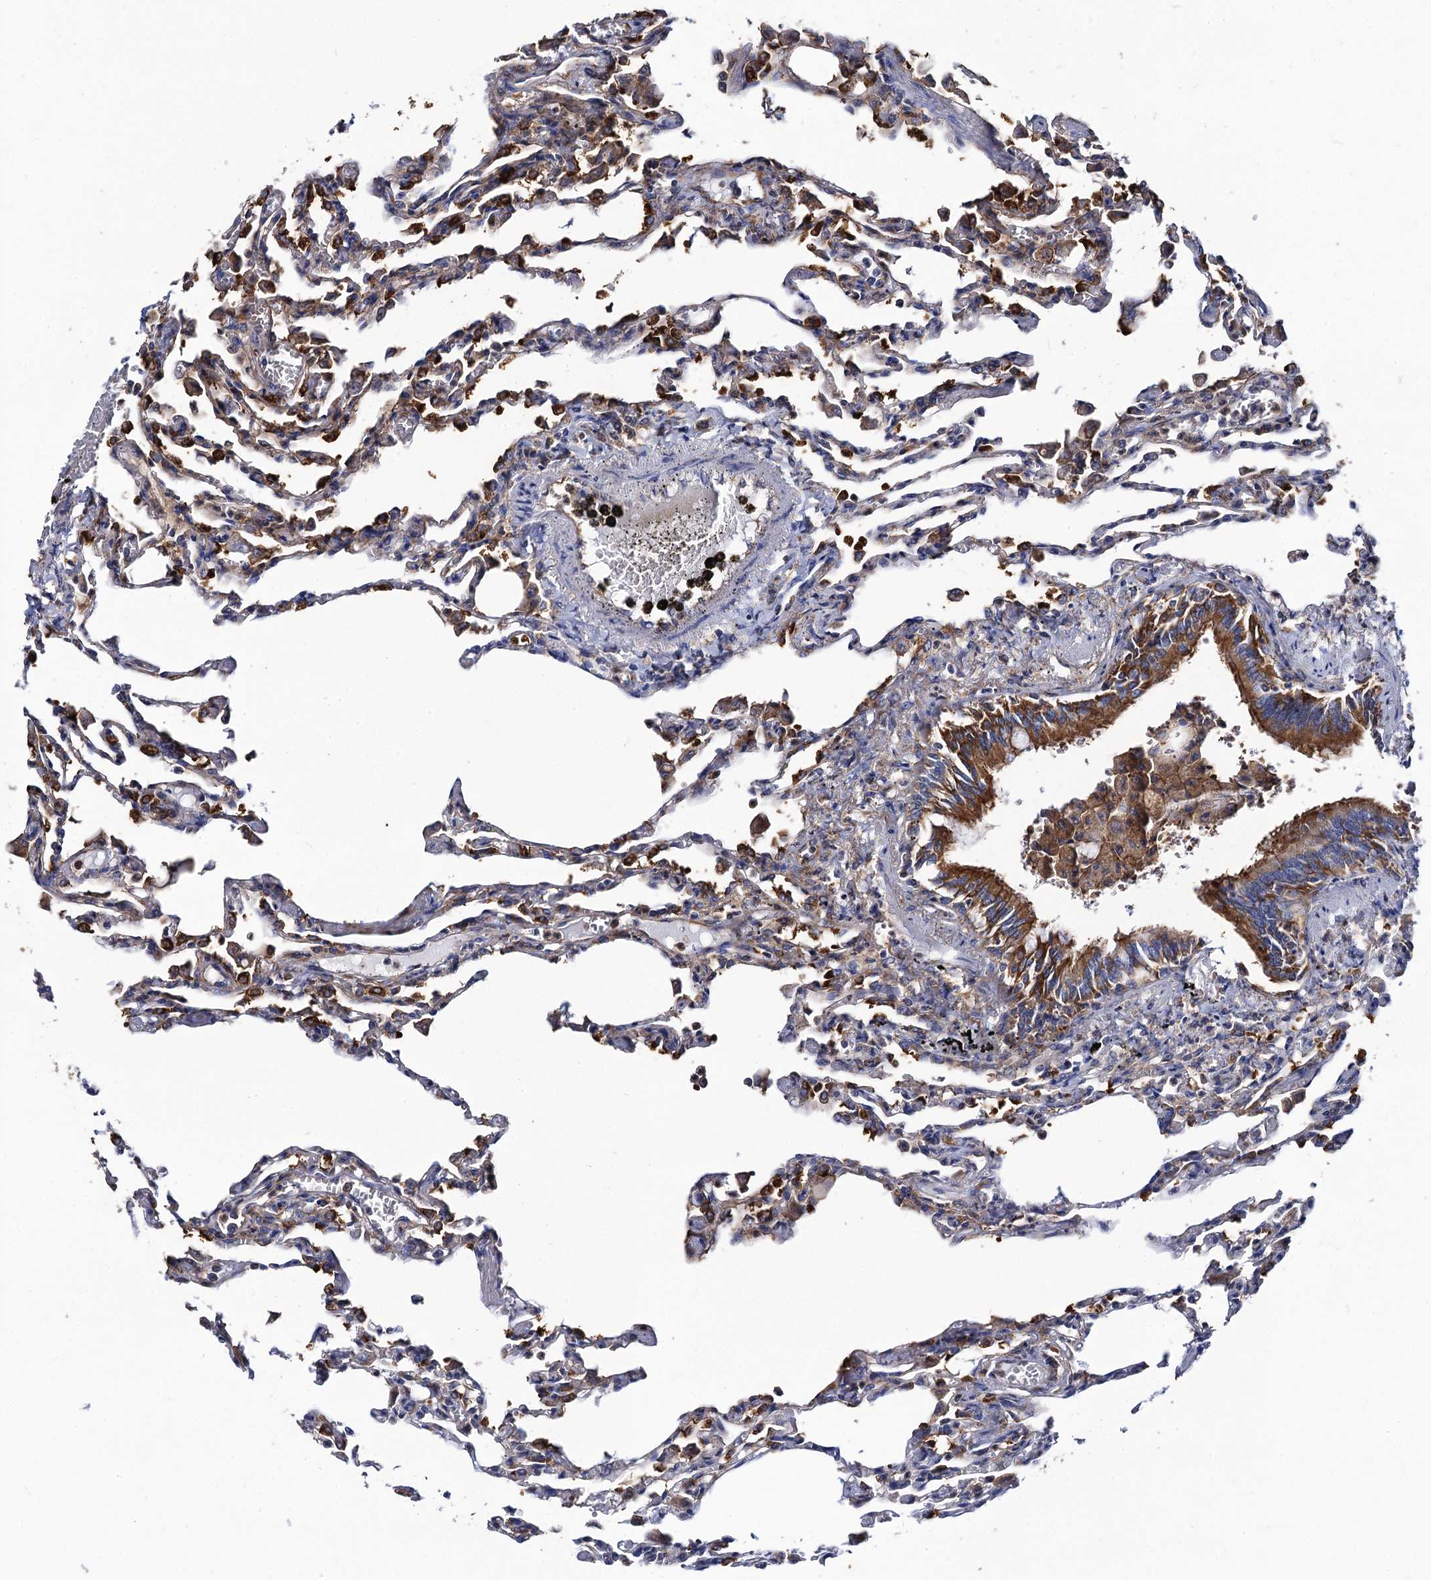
{"staining": {"intensity": "strong", "quantity": "25%-75%", "location": "cytoplasmic/membranous"}, "tissue": "lung", "cell_type": "Alveolar cells", "image_type": "normal", "snomed": [{"axis": "morphology", "description": "Normal tissue, NOS"}, {"axis": "topography", "description": "Bronchus"}, {"axis": "topography", "description": "Lung"}], "caption": "DAB (3,3'-diaminobenzidine) immunohistochemical staining of unremarkable lung reveals strong cytoplasmic/membranous protein expression in about 25%-75% of alveolar cells. (DAB IHC with brightfield microscopy, high magnification).", "gene": "DYDC1", "patient": {"sex": "female", "age": 49}}